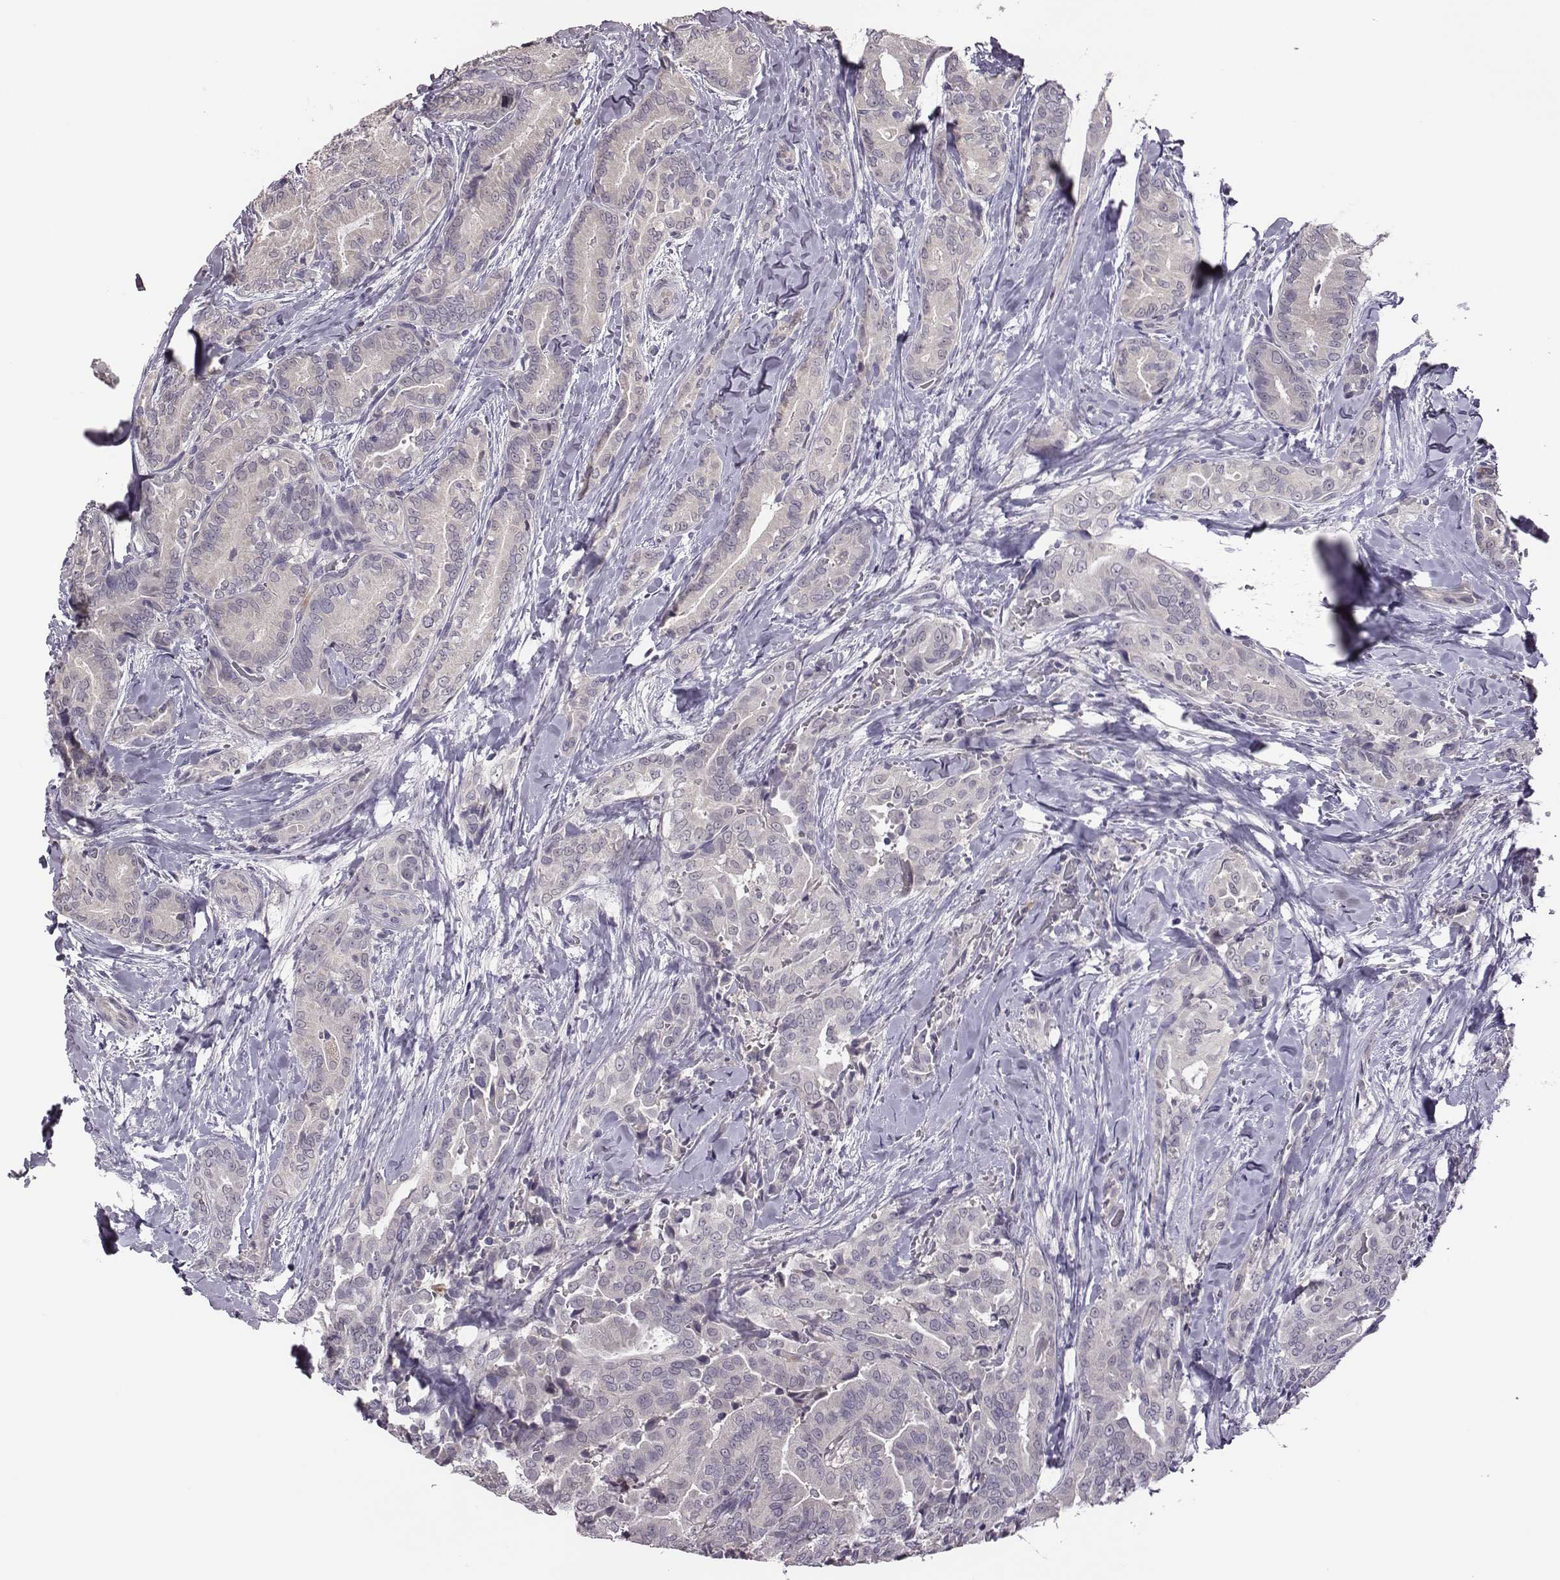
{"staining": {"intensity": "negative", "quantity": "none", "location": "none"}, "tissue": "thyroid cancer", "cell_type": "Tumor cells", "image_type": "cancer", "snomed": [{"axis": "morphology", "description": "Papillary adenocarcinoma, NOS"}, {"axis": "topography", "description": "Thyroid gland"}], "caption": "This micrograph is of thyroid cancer (papillary adenocarcinoma) stained with immunohistochemistry (IHC) to label a protein in brown with the nuclei are counter-stained blue. There is no staining in tumor cells.", "gene": "KMO", "patient": {"sex": "male", "age": 61}}